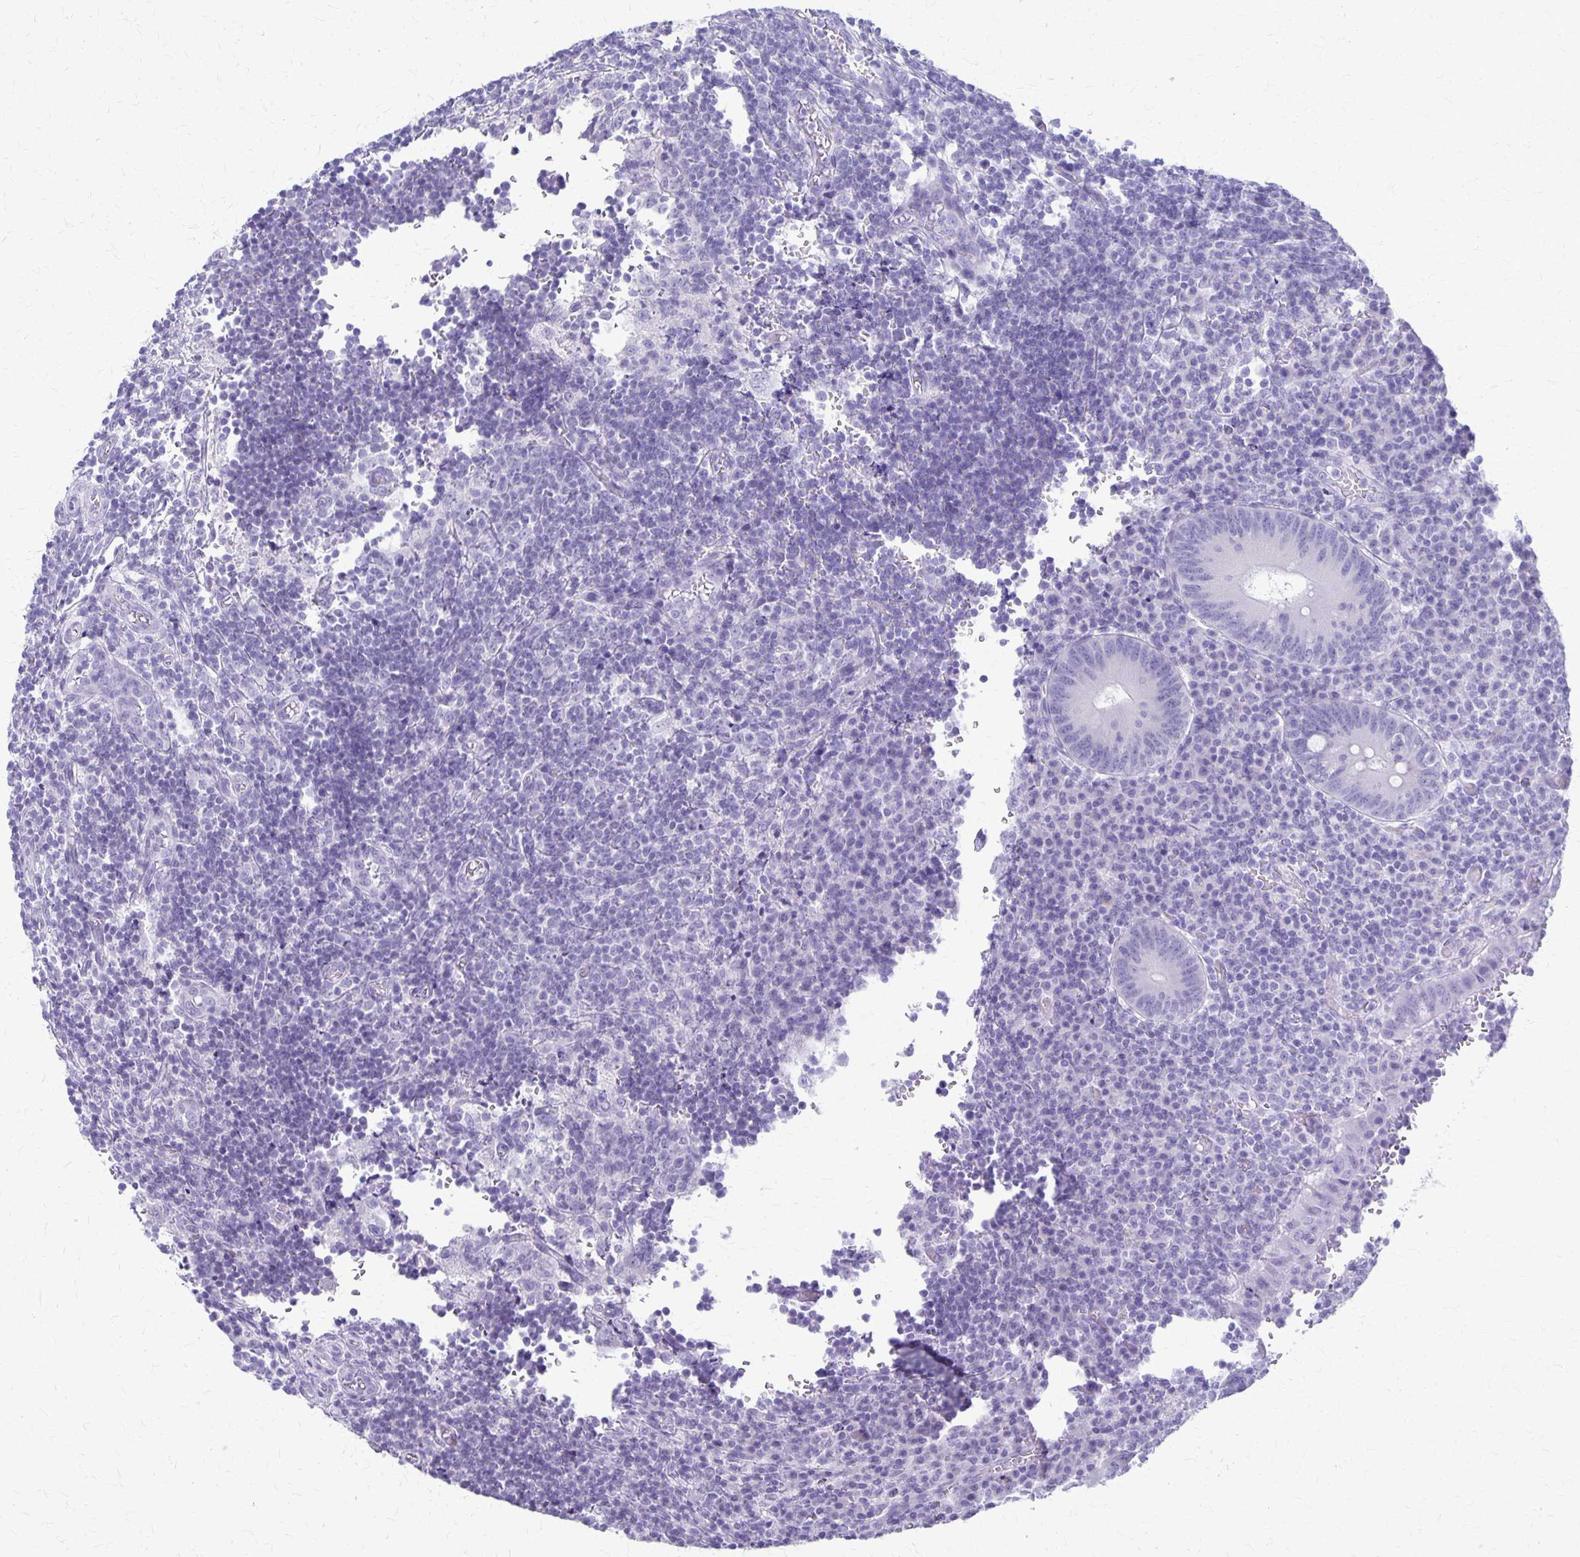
{"staining": {"intensity": "negative", "quantity": "none", "location": "none"}, "tissue": "appendix", "cell_type": "Glandular cells", "image_type": "normal", "snomed": [{"axis": "morphology", "description": "Normal tissue, NOS"}, {"axis": "topography", "description": "Appendix"}], "caption": "DAB (3,3'-diaminobenzidine) immunohistochemical staining of normal human appendix reveals no significant staining in glandular cells.", "gene": "PLXNB3", "patient": {"sex": "male", "age": 18}}